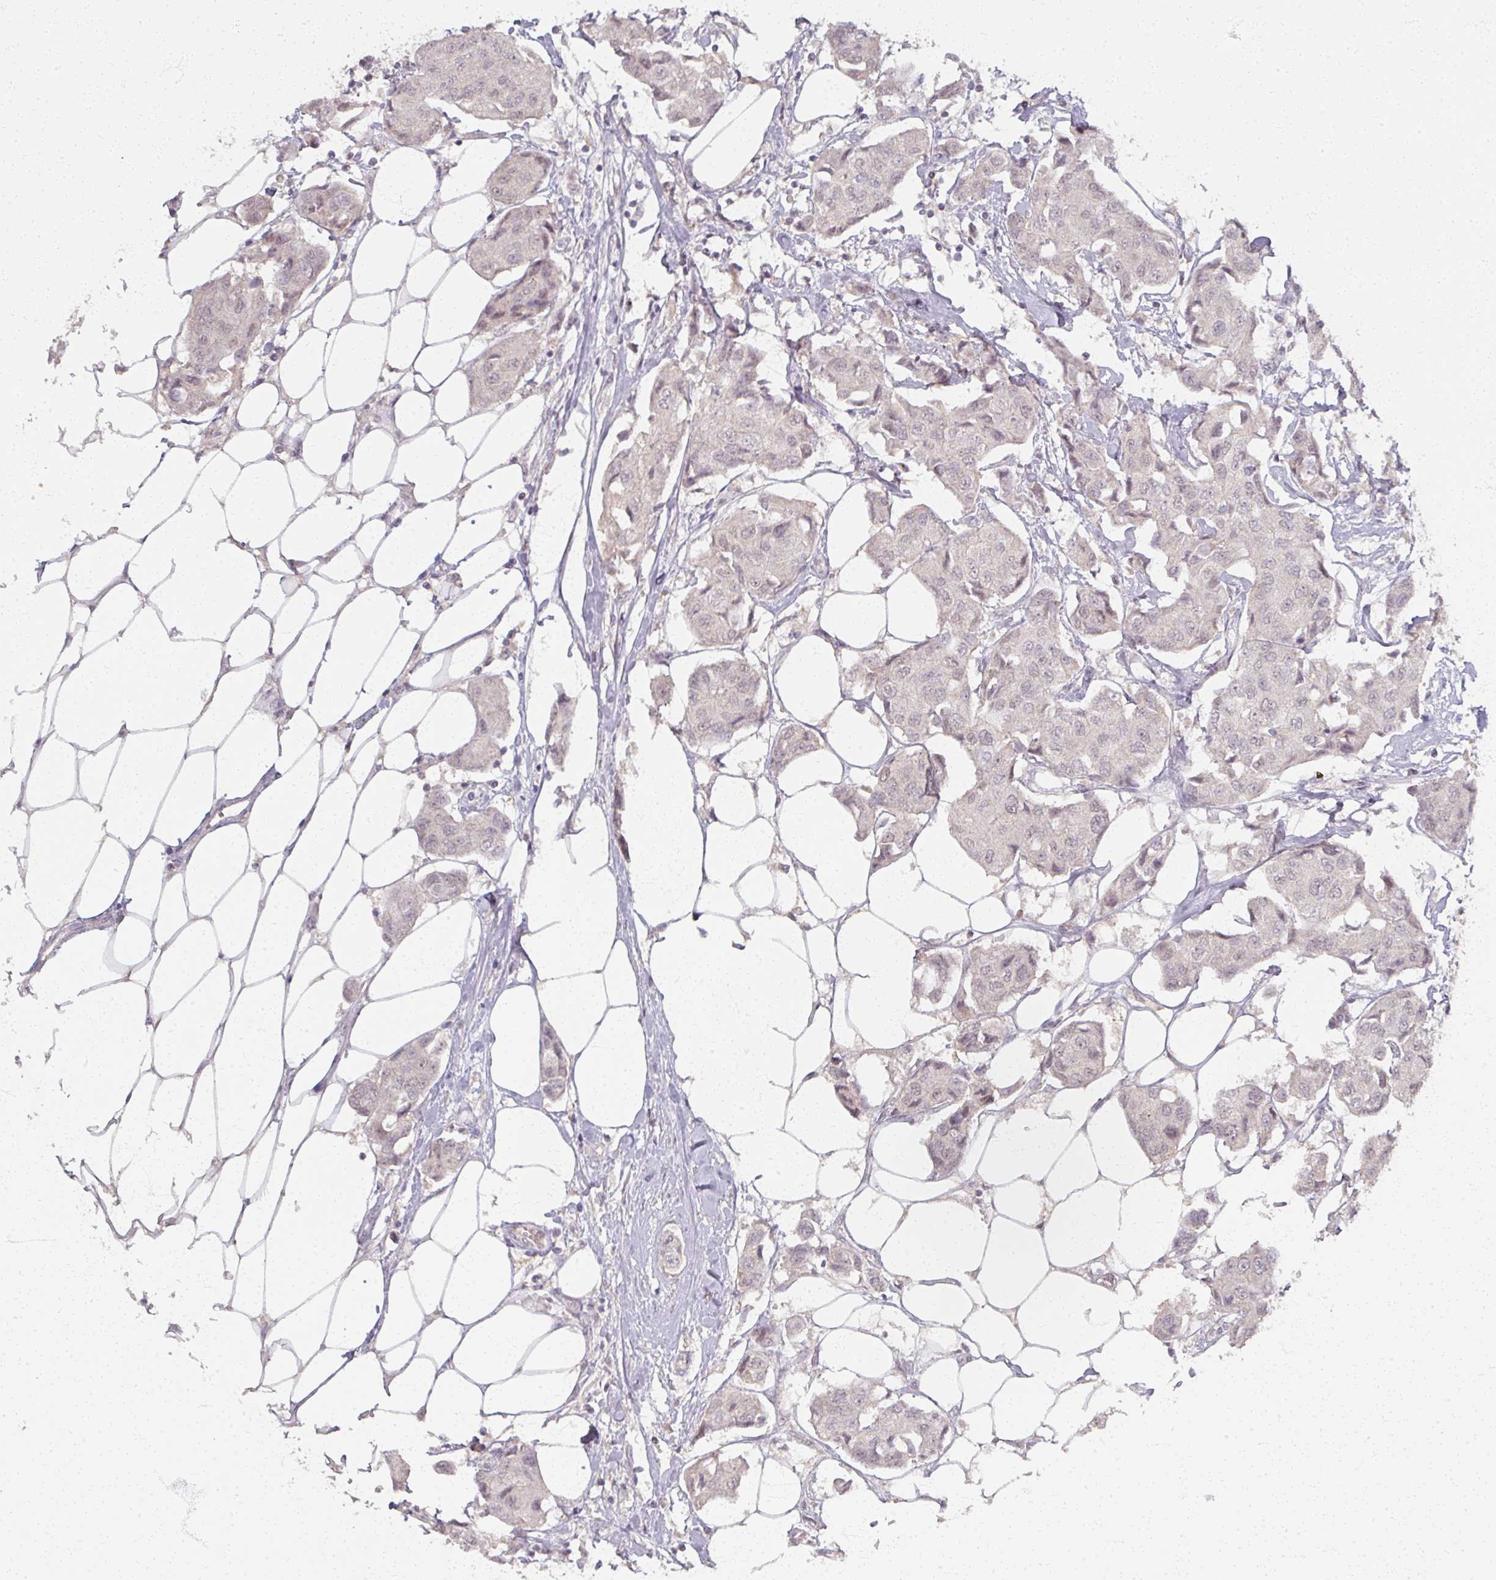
{"staining": {"intensity": "negative", "quantity": "none", "location": "none"}, "tissue": "breast cancer", "cell_type": "Tumor cells", "image_type": "cancer", "snomed": [{"axis": "morphology", "description": "Duct carcinoma"}, {"axis": "topography", "description": "Breast"}, {"axis": "topography", "description": "Lymph node"}], "caption": "A micrograph of intraductal carcinoma (breast) stained for a protein demonstrates no brown staining in tumor cells. Nuclei are stained in blue.", "gene": "SOX11", "patient": {"sex": "female", "age": 80}}